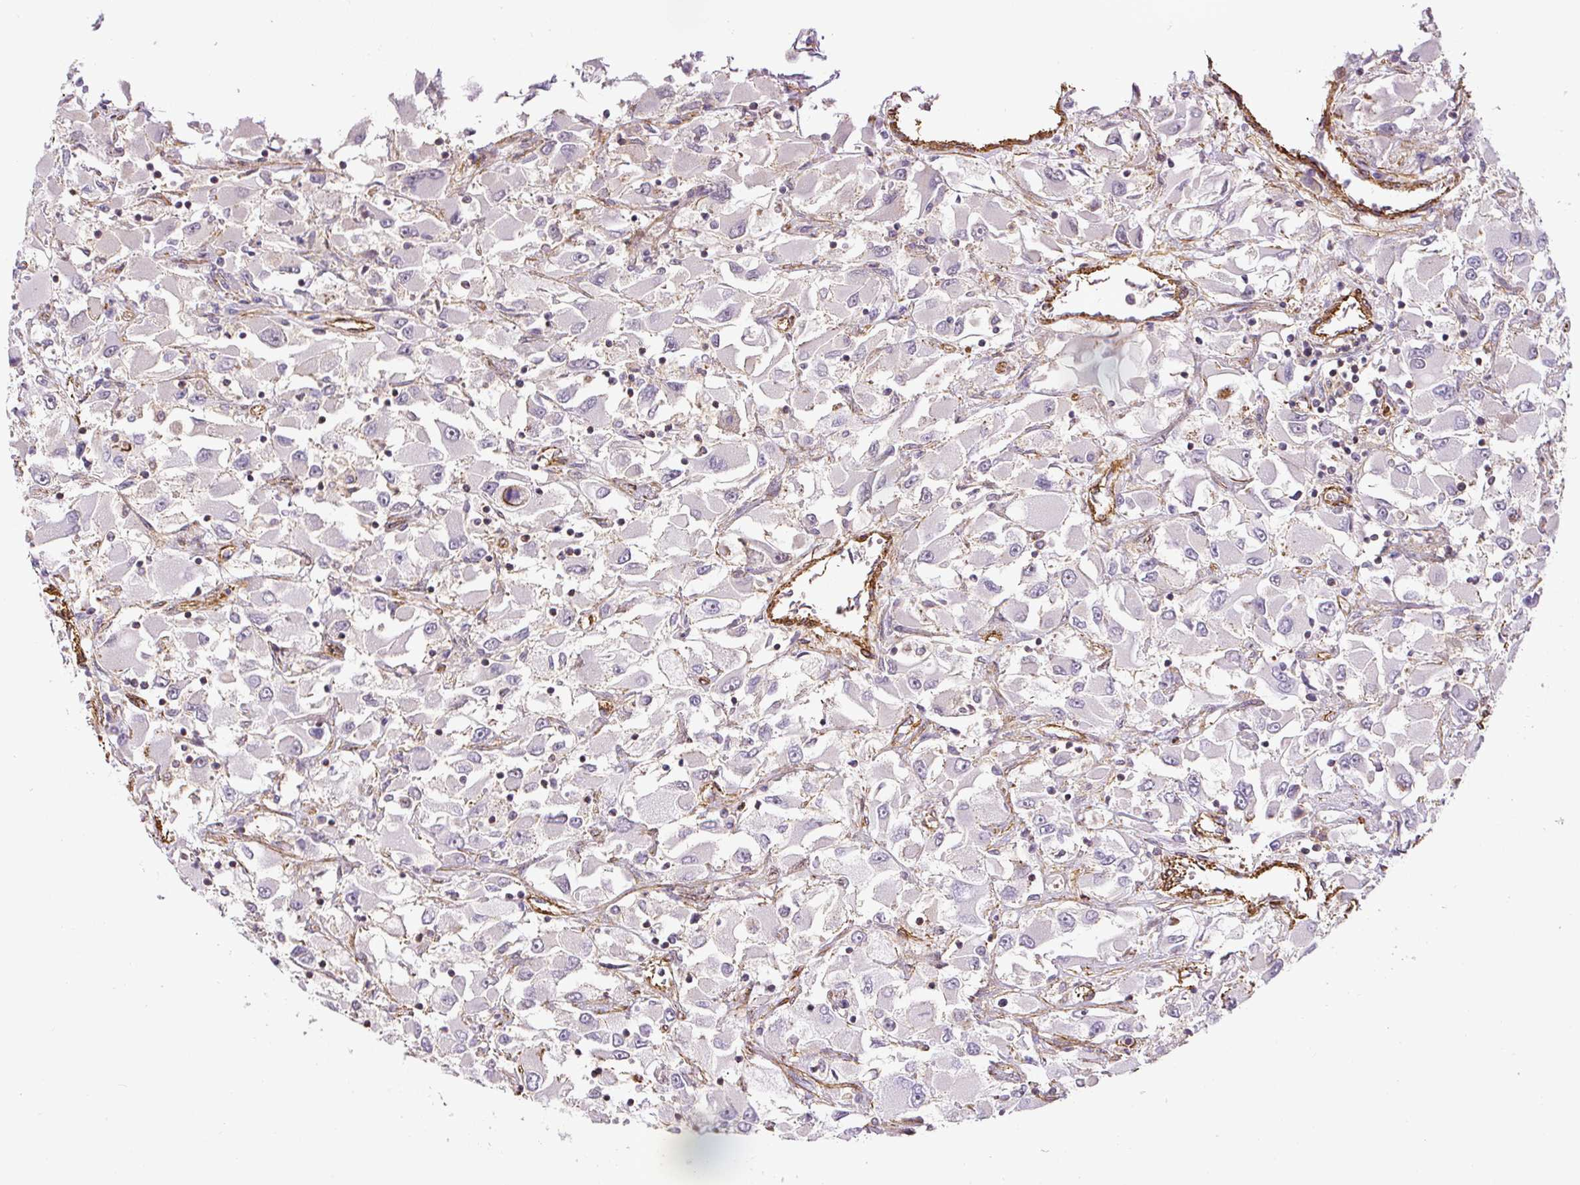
{"staining": {"intensity": "negative", "quantity": "none", "location": "none"}, "tissue": "renal cancer", "cell_type": "Tumor cells", "image_type": "cancer", "snomed": [{"axis": "morphology", "description": "Adenocarcinoma, NOS"}, {"axis": "topography", "description": "Kidney"}], "caption": "The image reveals no staining of tumor cells in renal cancer (adenocarcinoma).", "gene": "MYL12A", "patient": {"sex": "female", "age": 52}}